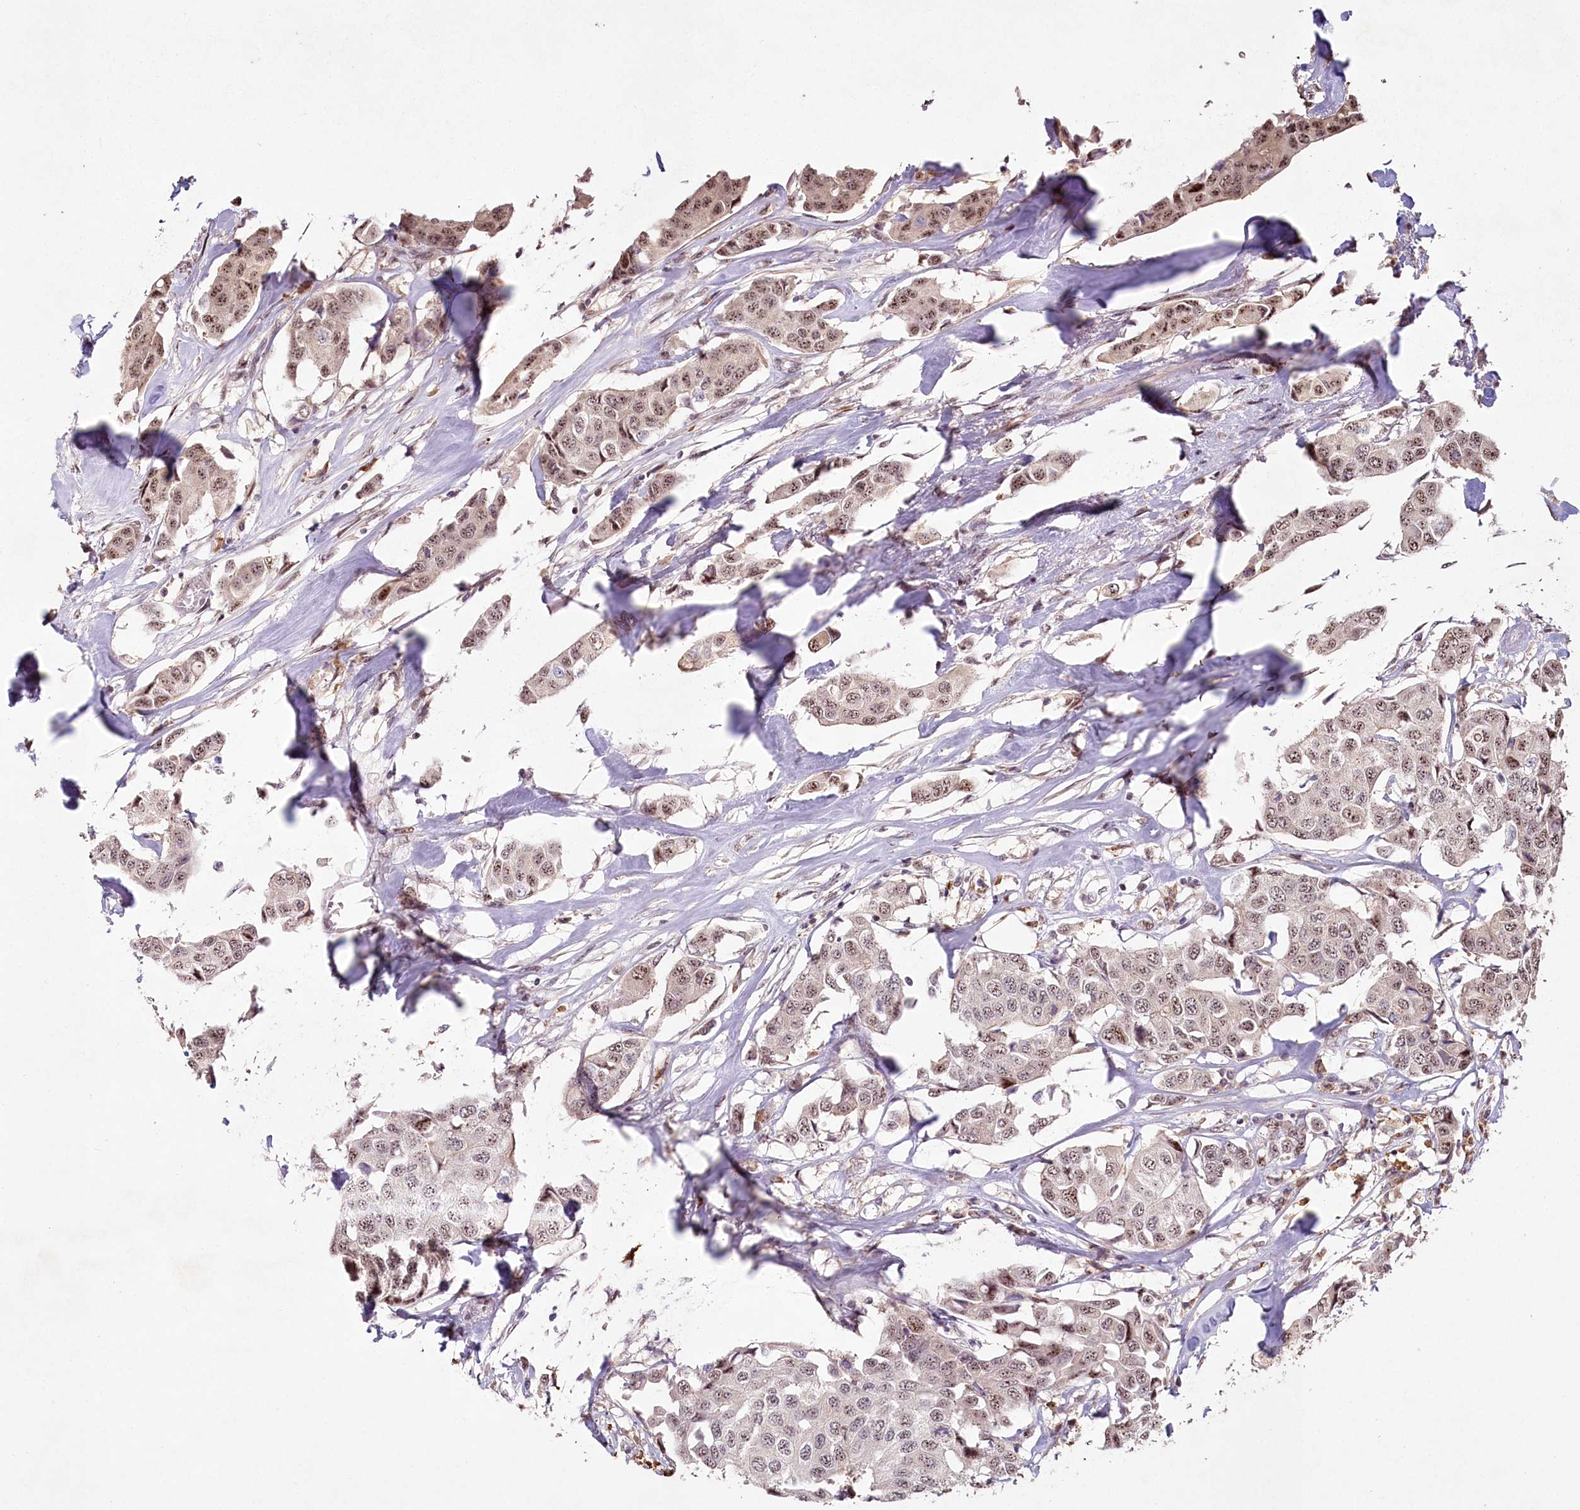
{"staining": {"intensity": "weak", "quantity": ">75%", "location": "nuclear"}, "tissue": "breast cancer", "cell_type": "Tumor cells", "image_type": "cancer", "snomed": [{"axis": "morphology", "description": "Duct carcinoma"}, {"axis": "topography", "description": "Breast"}], "caption": "Protein analysis of breast cancer tissue exhibits weak nuclear staining in about >75% of tumor cells.", "gene": "PYROXD1", "patient": {"sex": "female", "age": 80}}